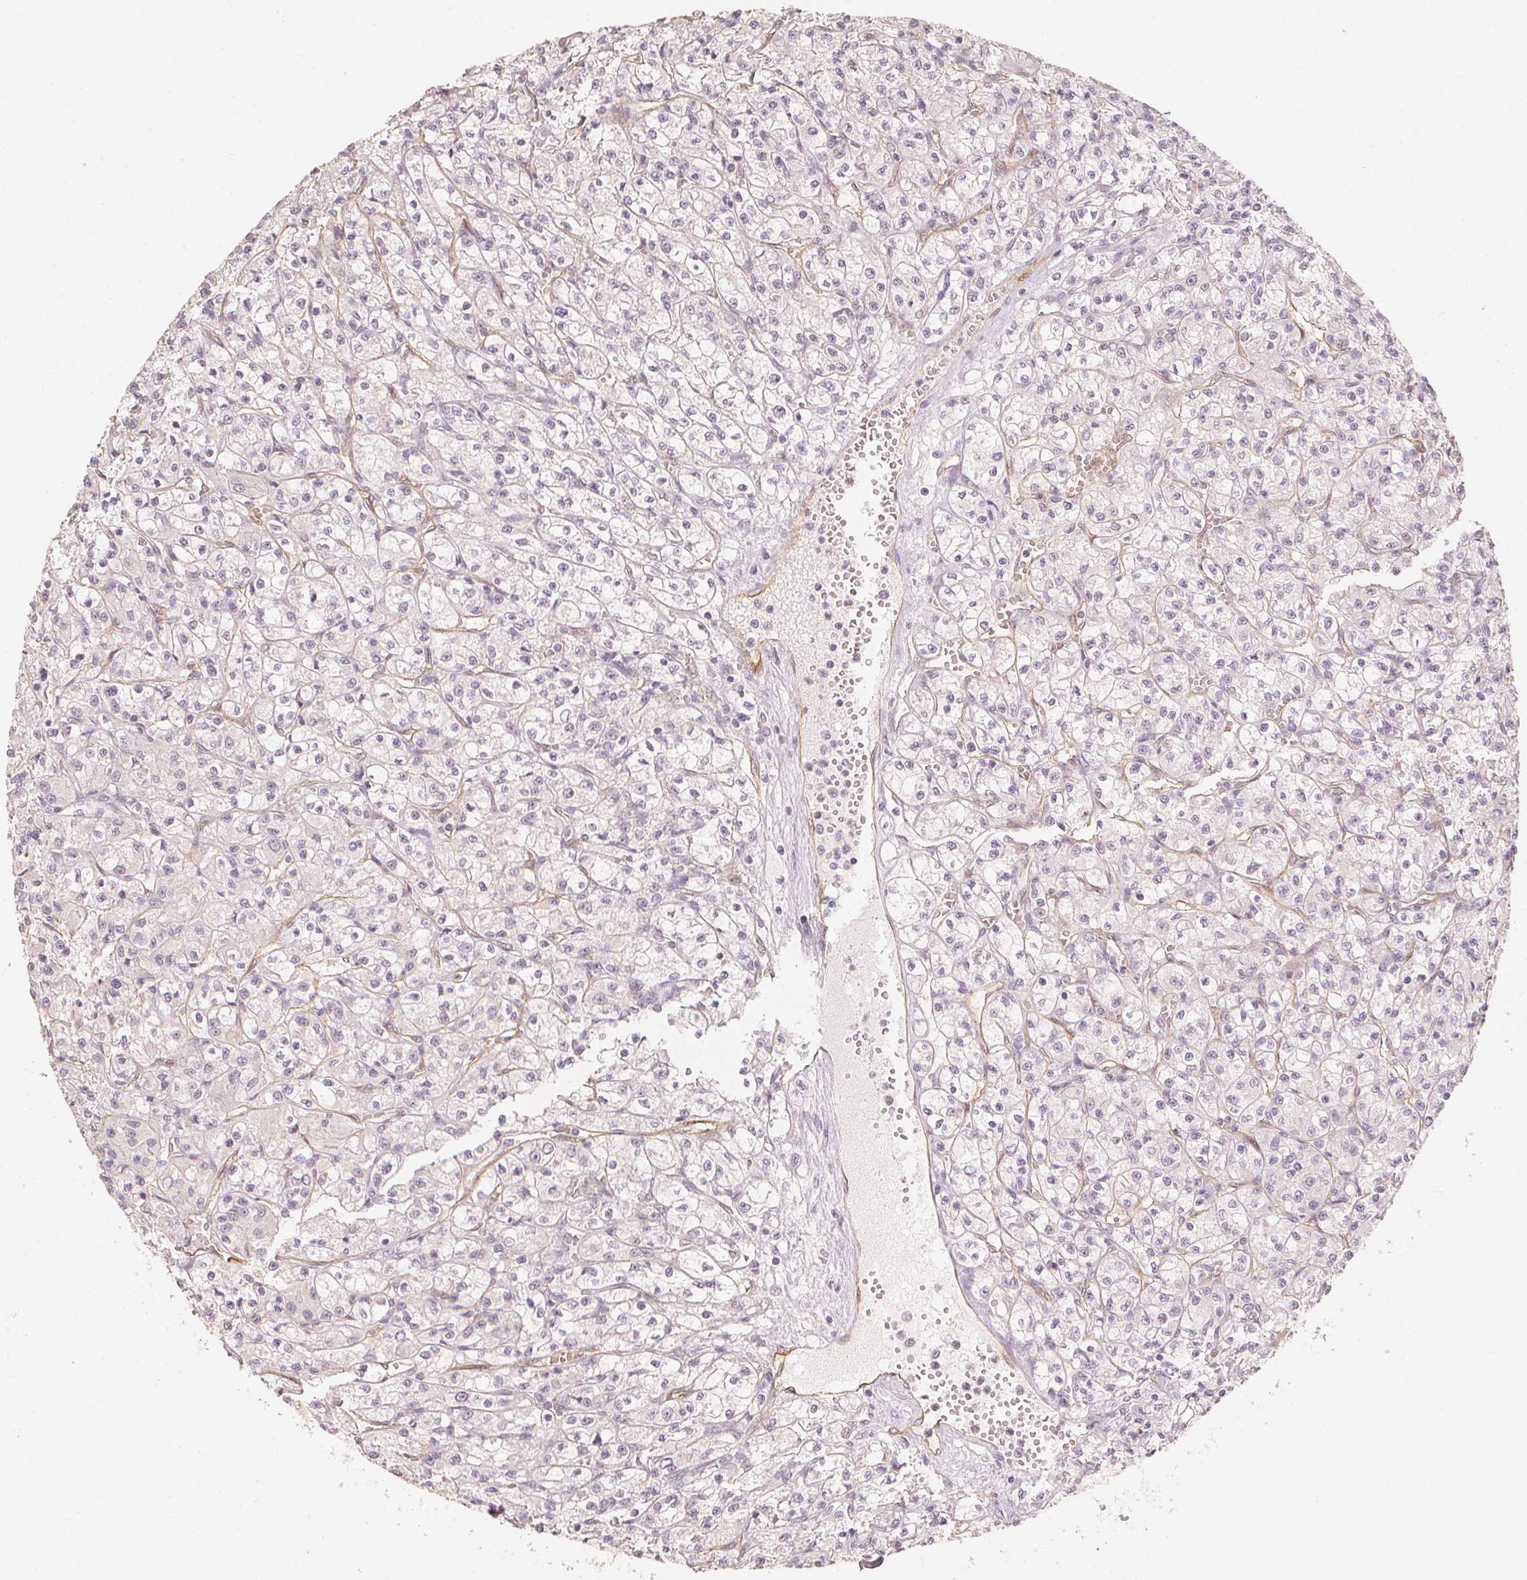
{"staining": {"intensity": "negative", "quantity": "none", "location": "none"}, "tissue": "renal cancer", "cell_type": "Tumor cells", "image_type": "cancer", "snomed": [{"axis": "morphology", "description": "Adenocarcinoma, NOS"}, {"axis": "topography", "description": "Kidney"}], "caption": "Human renal cancer stained for a protein using immunohistochemistry (IHC) displays no staining in tumor cells.", "gene": "CIB1", "patient": {"sex": "female", "age": 70}}